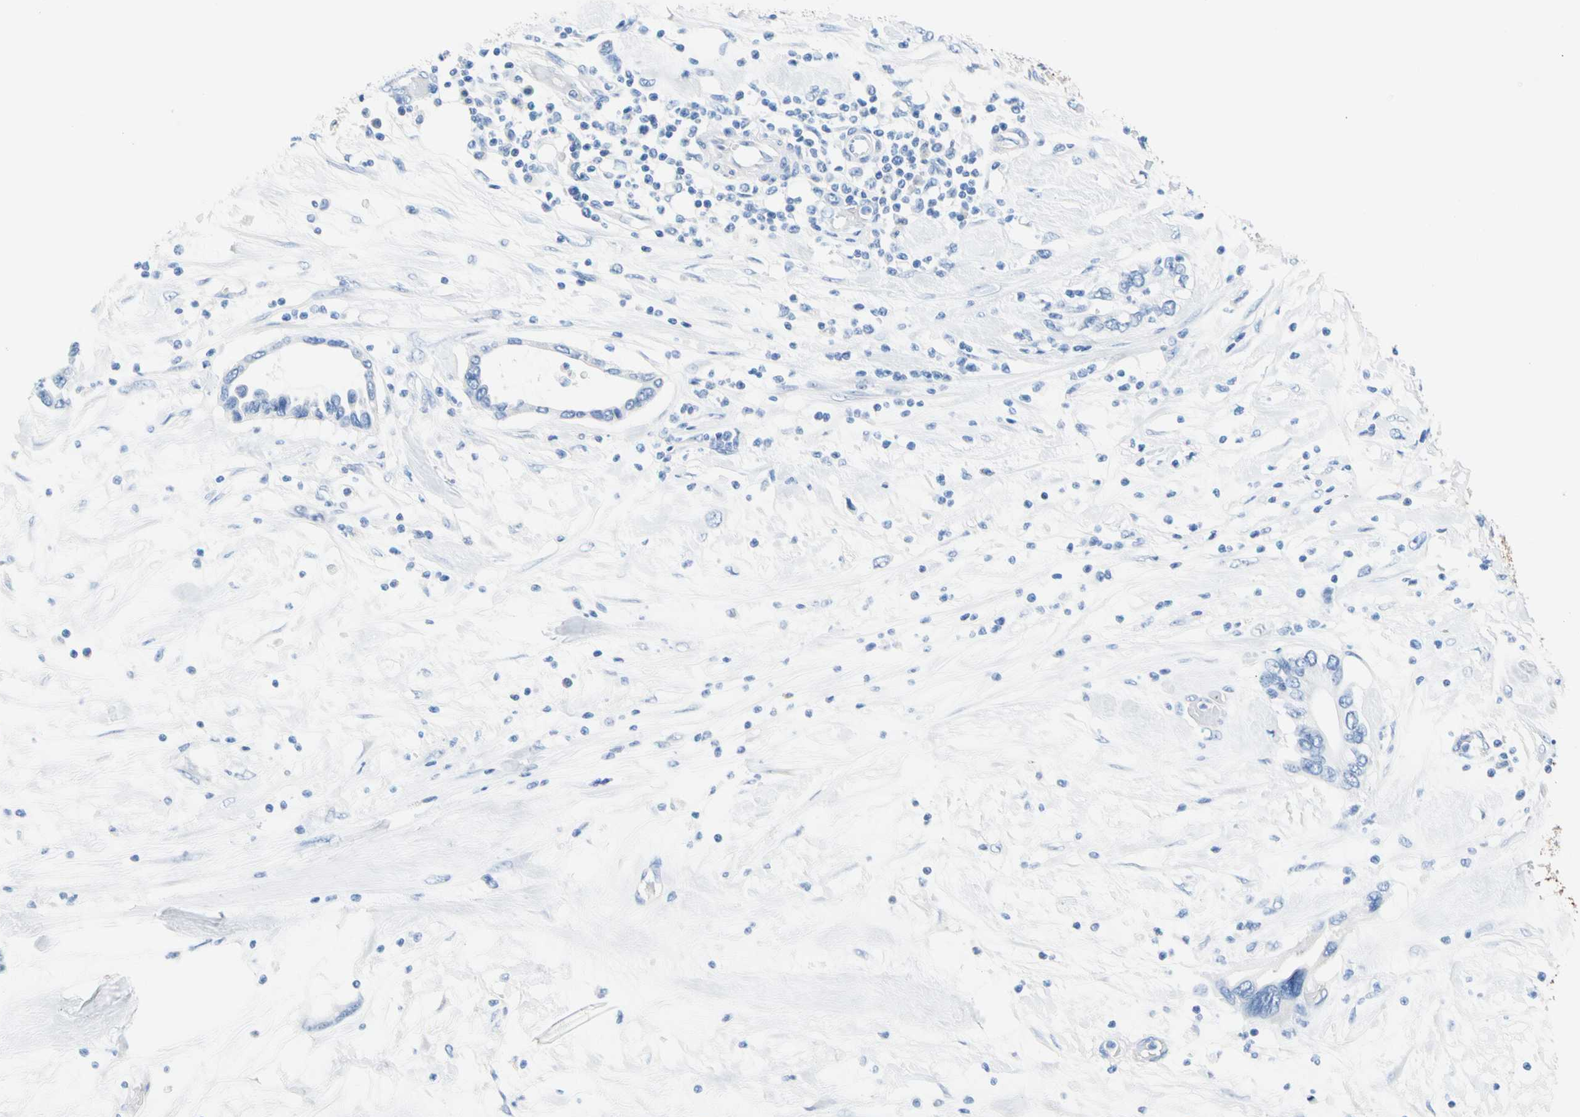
{"staining": {"intensity": "negative", "quantity": "none", "location": "none"}, "tissue": "pancreatic cancer", "cell_type": "Tumor cells", "image_type": "cancer", "snomed": [{"axis": "morphology", "description": "Adenocarcinoma, NOS"}, {"axis": "topography", "description": "Pancreas"}], "caption": "High power microscopy histopathology image of an immunohistochemistry image of pancreatic cancer (adenocarcinoma), revealing no significant positivity in tumor cells.", "gene": "CEL", "patient": {"sex": "female", "age": 57}}